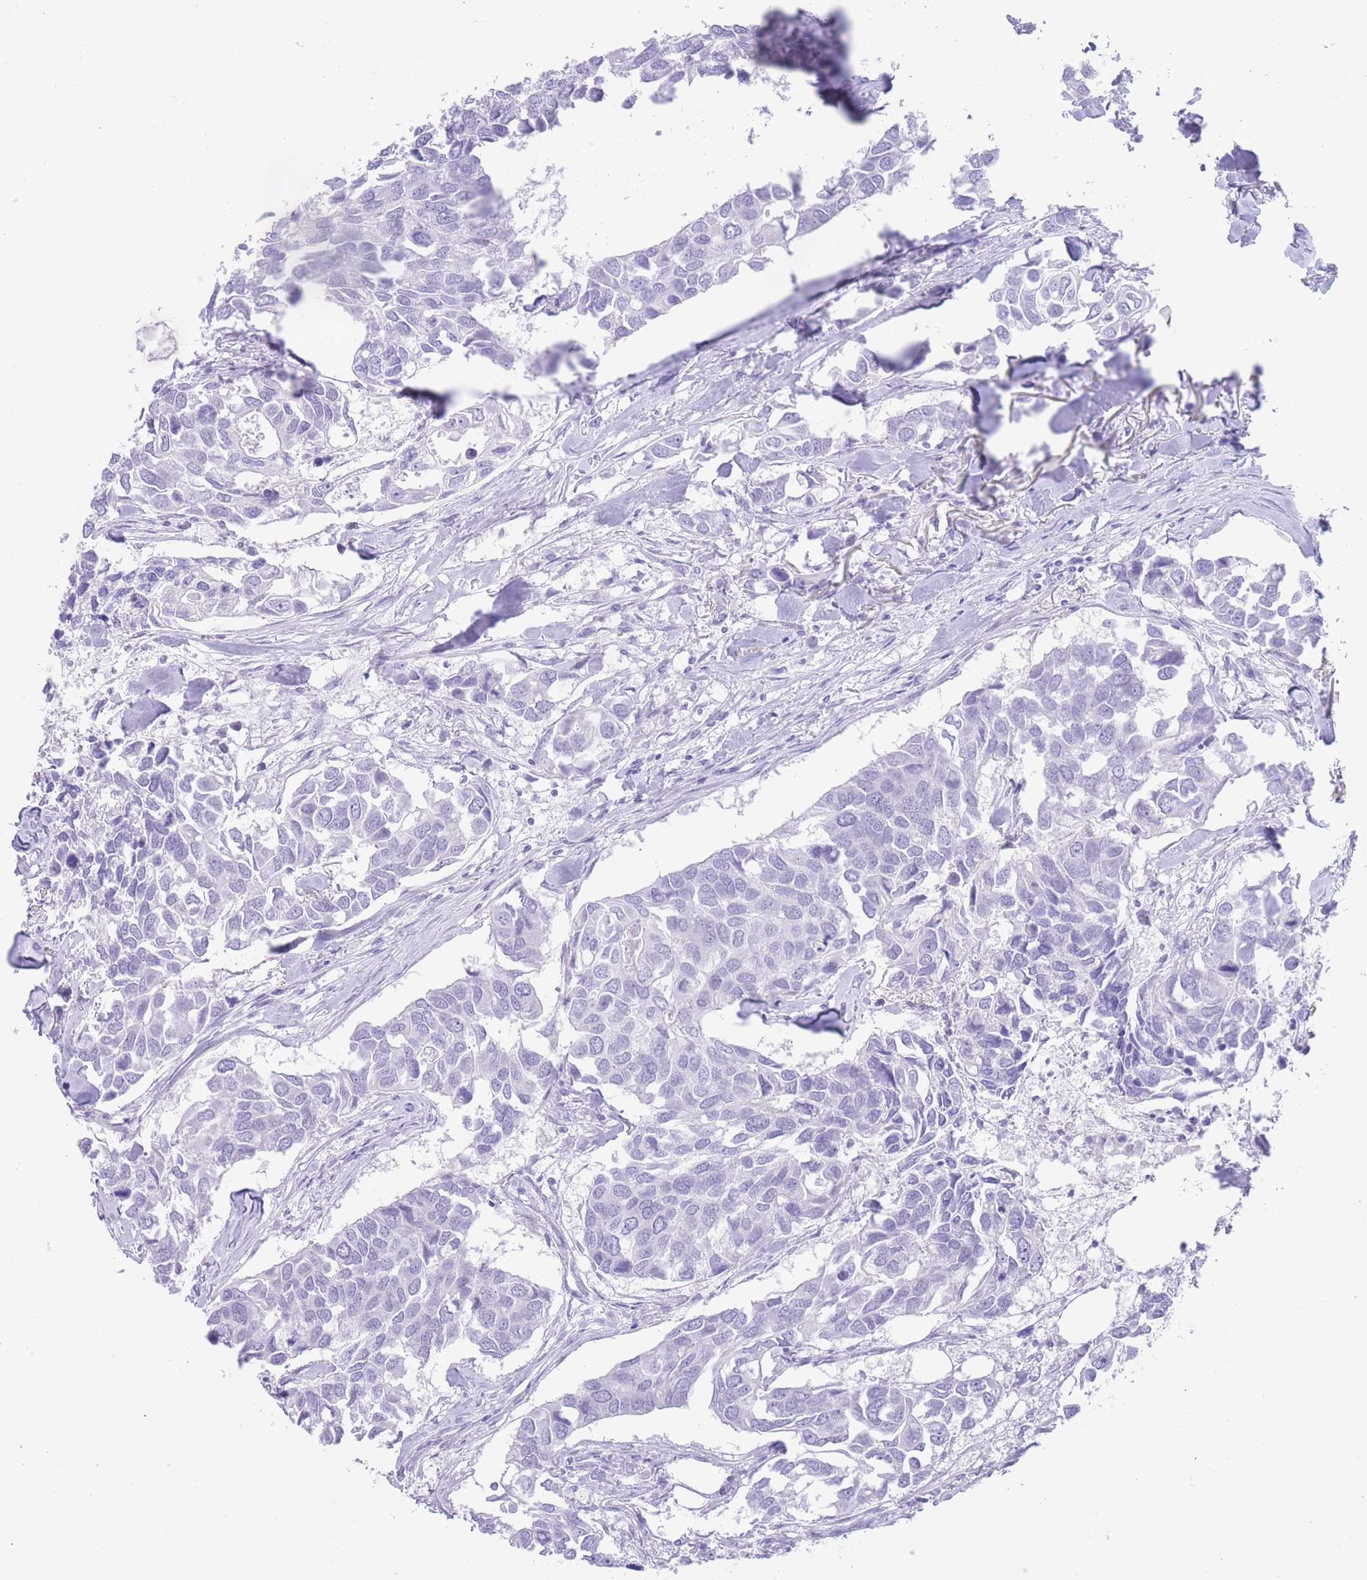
{"staining": {"intensity": "negative", "quantity": "none", "location": "none"}, "tissue": "breast cancer", "cell_type": "Tumor cells", "image_type": "cancer", "snomed": [{"axis": "morphology", "description": "Duct carcinoma"}, {"axis": "topography", "description": "Breast"}], "caption": "The image reveals no significant expression in tumor cells of breast cancer. (Stains: DAB (3,3'-diaminobenzidine) IHC with hematoxylin counter stain, Microscopy: brightfield microscopy at high magnification).", "gene": "ELOA2", "patient": {"sex": "female", "age": 83}}